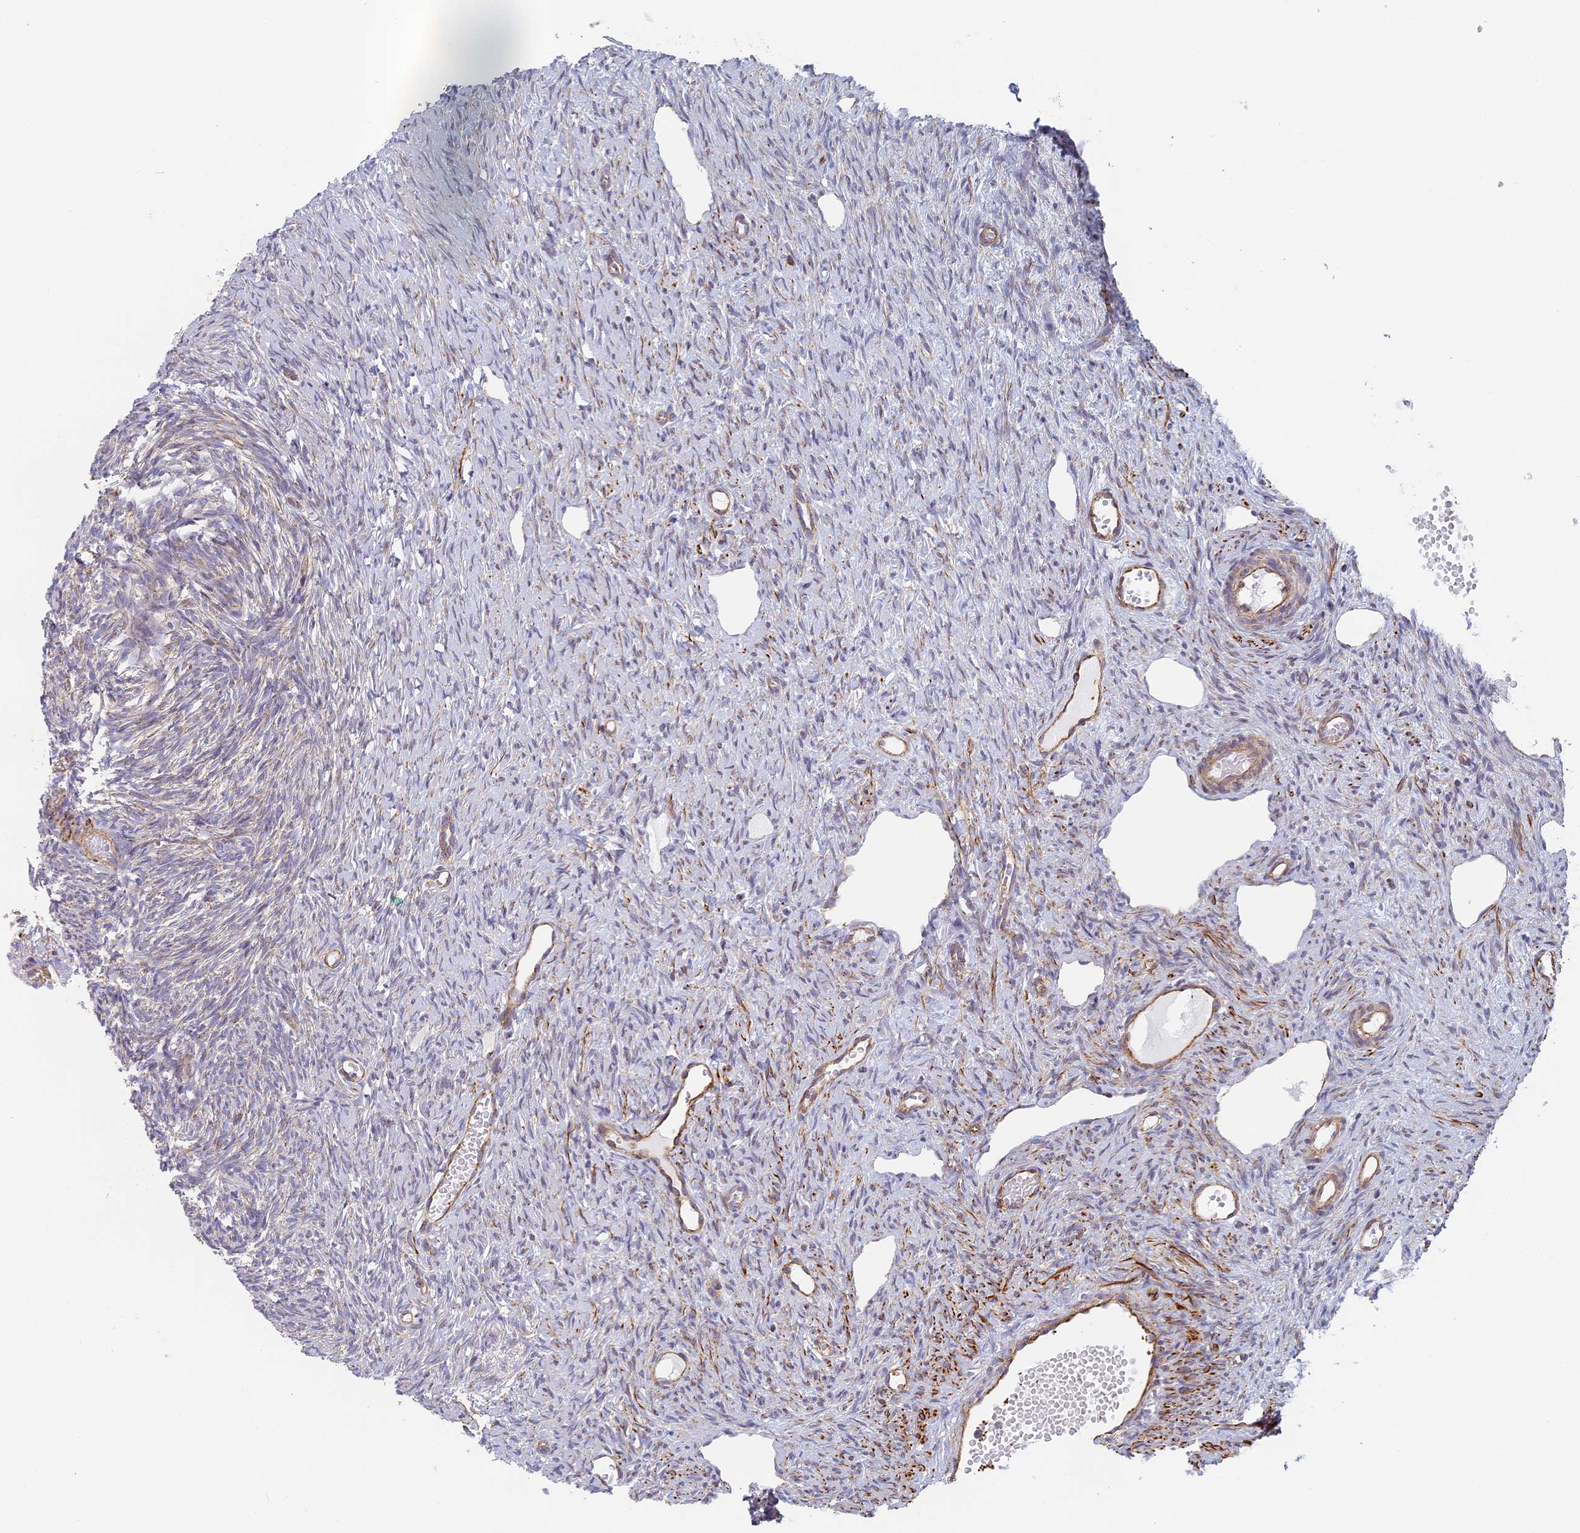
{"staining": {"intensity": "weak", "quantity": ">75%", "location": "cytoplasmic/membranous"}, "tissue": "ovary", "cell_type": "Follicle cells", "image_type": "normal", "snomed": [{"axis": "morphology", "description": "Normal tissue, NOS"}, {"axis": "topography", "description": "Ovary"}], "caption": "Immunohistochemistry (IHC) histopathology image of normal ovary stained for a protein (brown), which reveals low levels of weak cytoplasmic/membranous staining in about >75% of follicle cells.", "gene": "DDA1", "patient": {"sex": "female", "age": 51}}